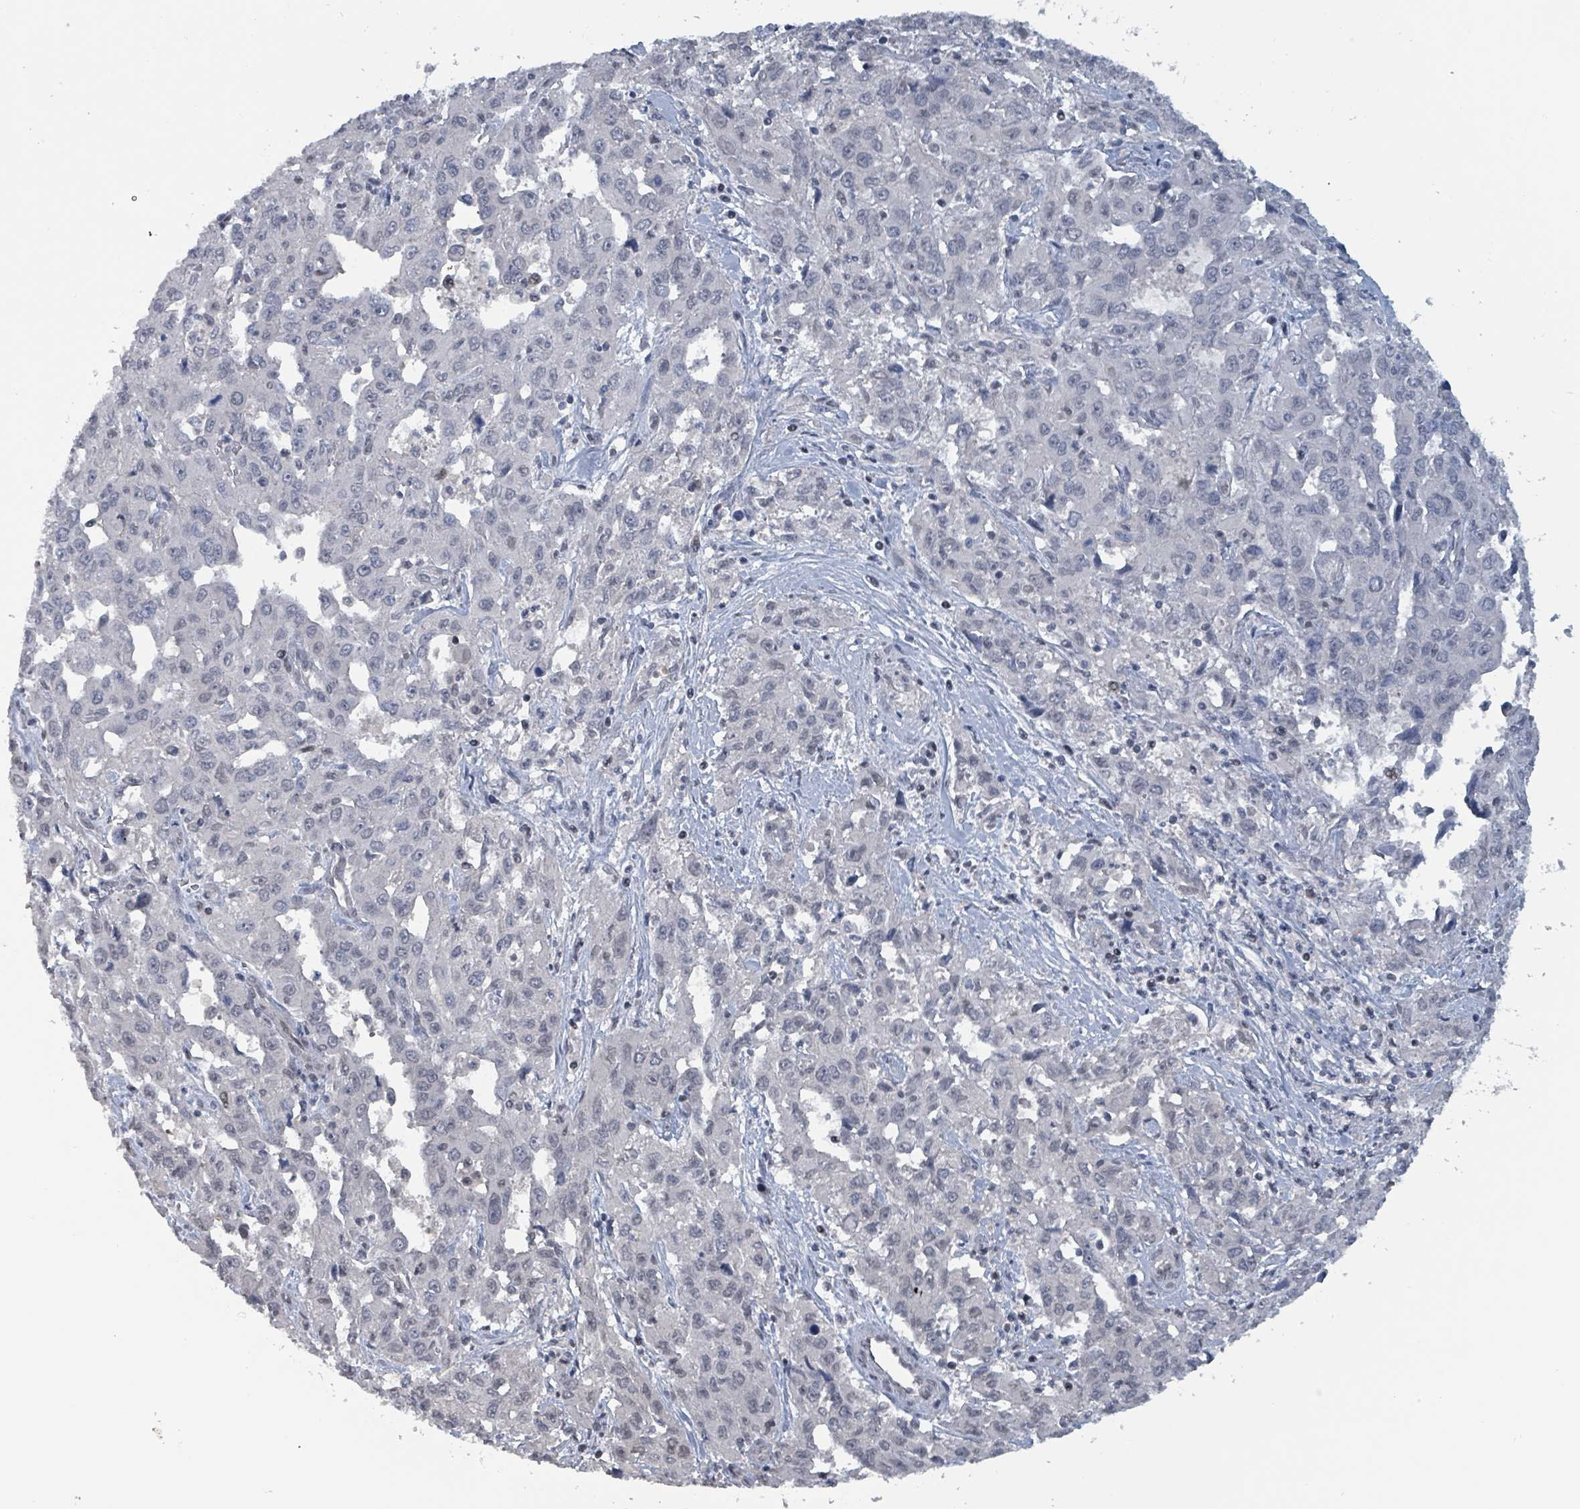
{"staining": {"intensity": "negative", "quantity": "none", "location": "none"}, "tissue": "liver cancer", "cell_type": "Tumor cells", "image_type": "cancer", "snomed": [{"axis": "morphology", "description": "Carcinoma, Hepatocellular, NOS"}, {"axis": "topography", "description": "Liver"}], "caption": "Immunohistochemistry (IHC) image of human liver cancer stained for a protein (brown), which shows no positivity in tumor cells.", "gene": "BIVM", "patient": {"sex": "male", "age": 63}}